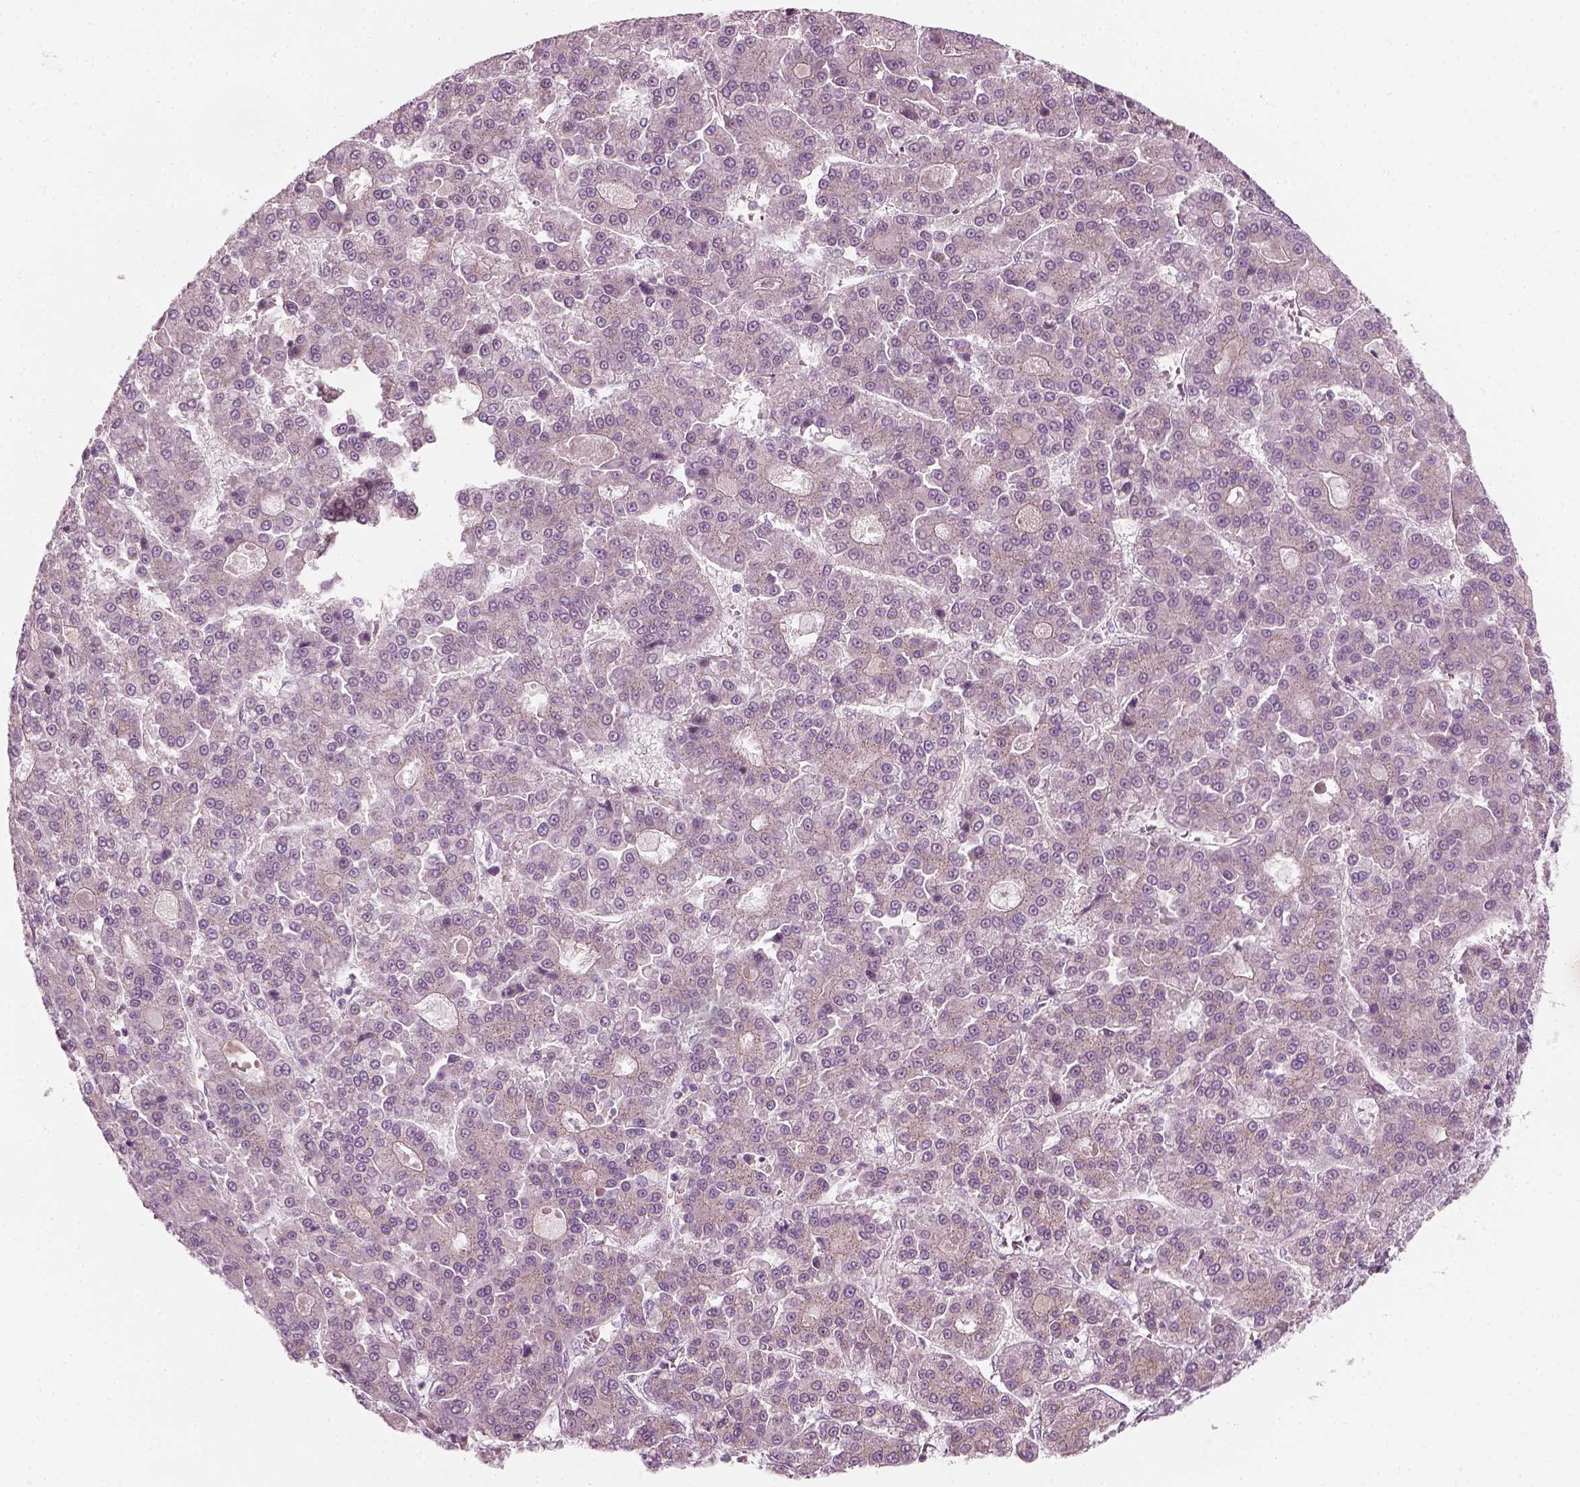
{"staining": {"intensity": "negative", "quantity": "none", "location": "none"}, "tissue": "liver cancer", "cell_type": "Tumor cells", "image_type": "cancer", "snomed": [{"axis": "morphology", "description": "Carcinoma, Hepatocellular, NOS"}, {"axis": "topography", "description": "Liver"}], "caption": "This is an IHC photomicrograph of hepatocellular carcinoma (liver). There is no positivity in tumor cells.", "gene": "MLIP", "patient": {"sex": "male", "age": 70}}